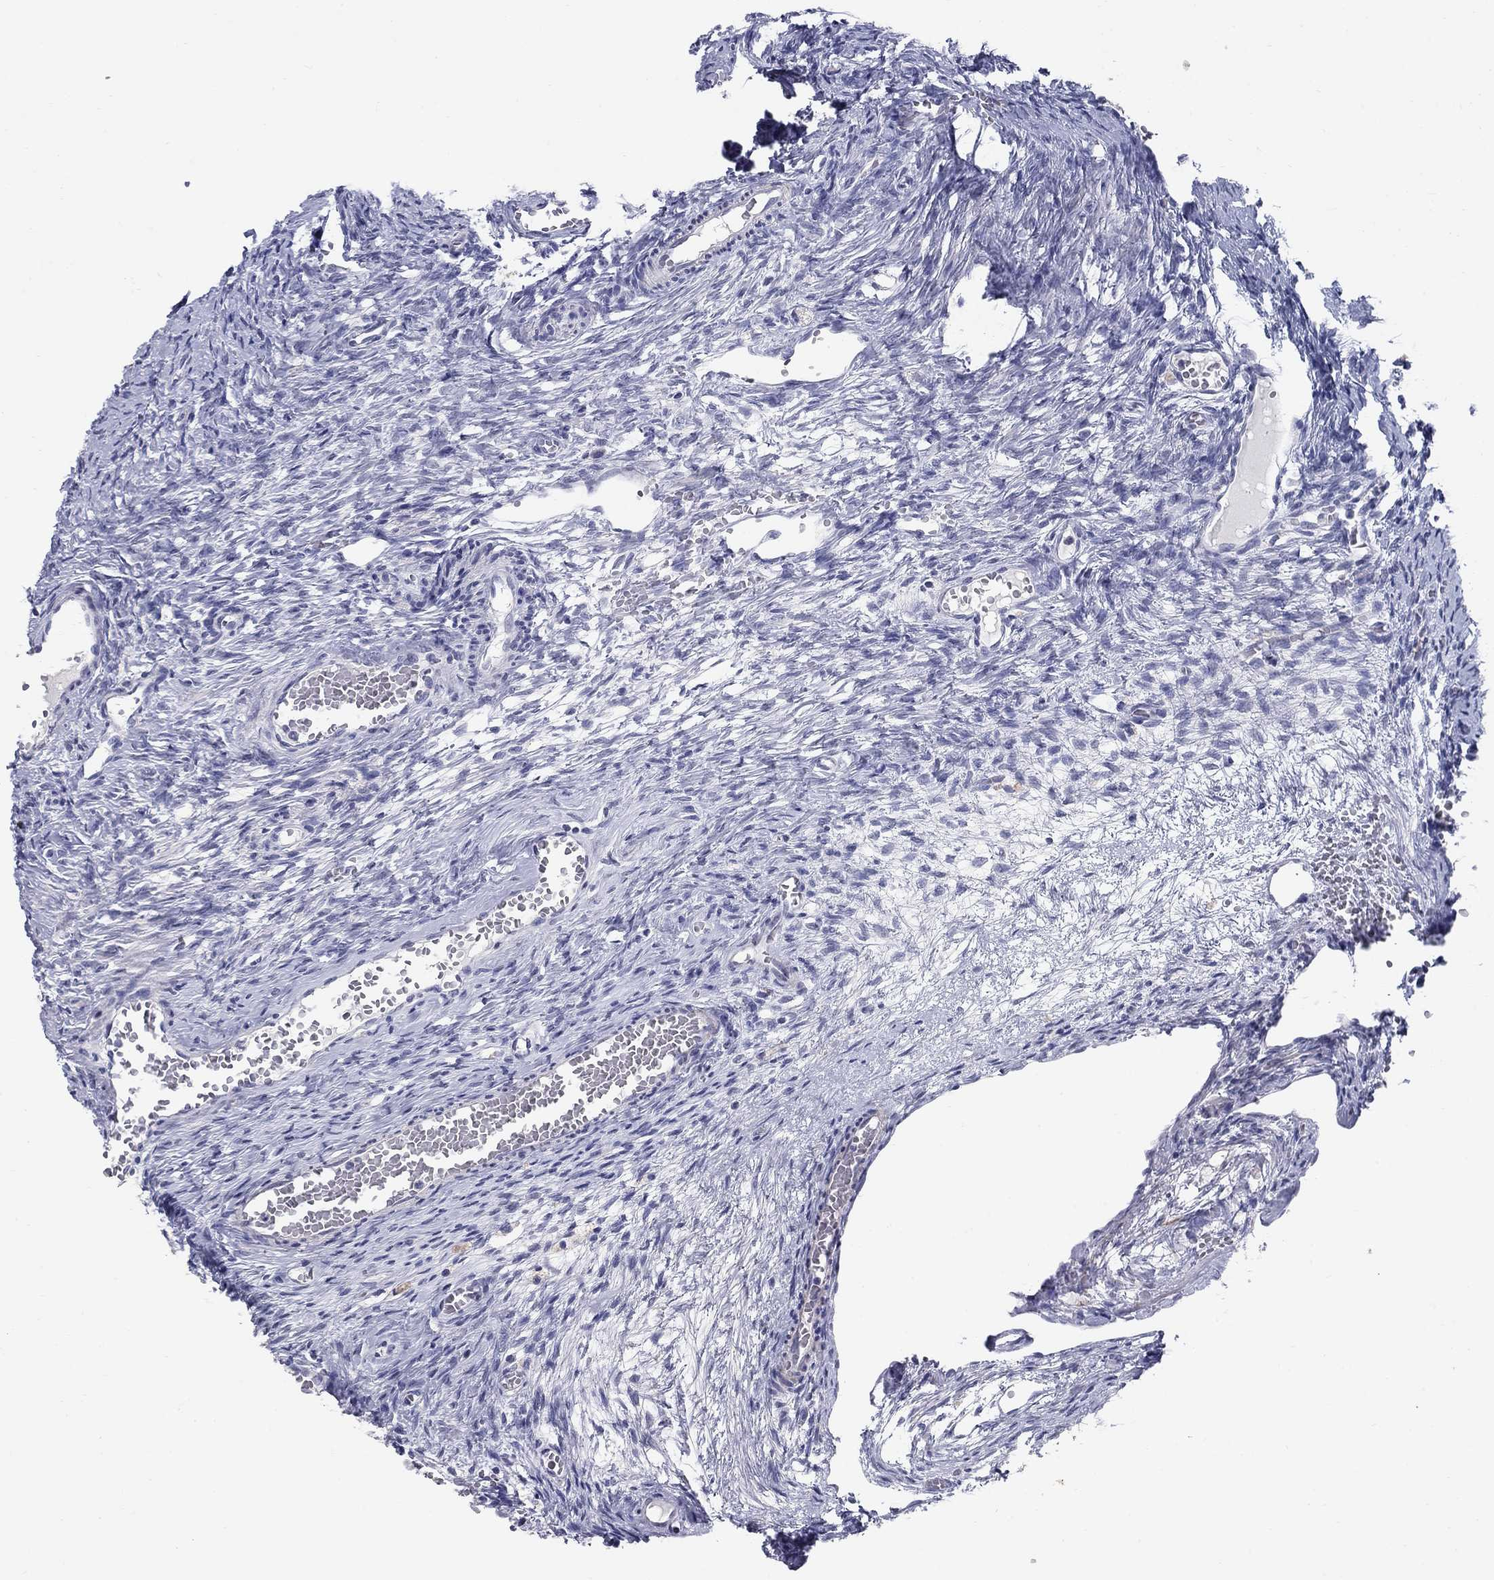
{"staining": {"intensity": "negative", "quantity": "none", "location": "none"}, "tissue": "ovary", "cell_type": "Follicle cells", "image_type": "normal", "snomed": [{"axis": "morphology", "description": "Normal tissue, NOS"}, {"axis": "topography", "description": "Ovary"}], "caption": "The photomicrograph exhibits no staining of follicle cells in normal ovary.", "gene": "NTRK2", "patient": {"sex": "female", "age": 39}}